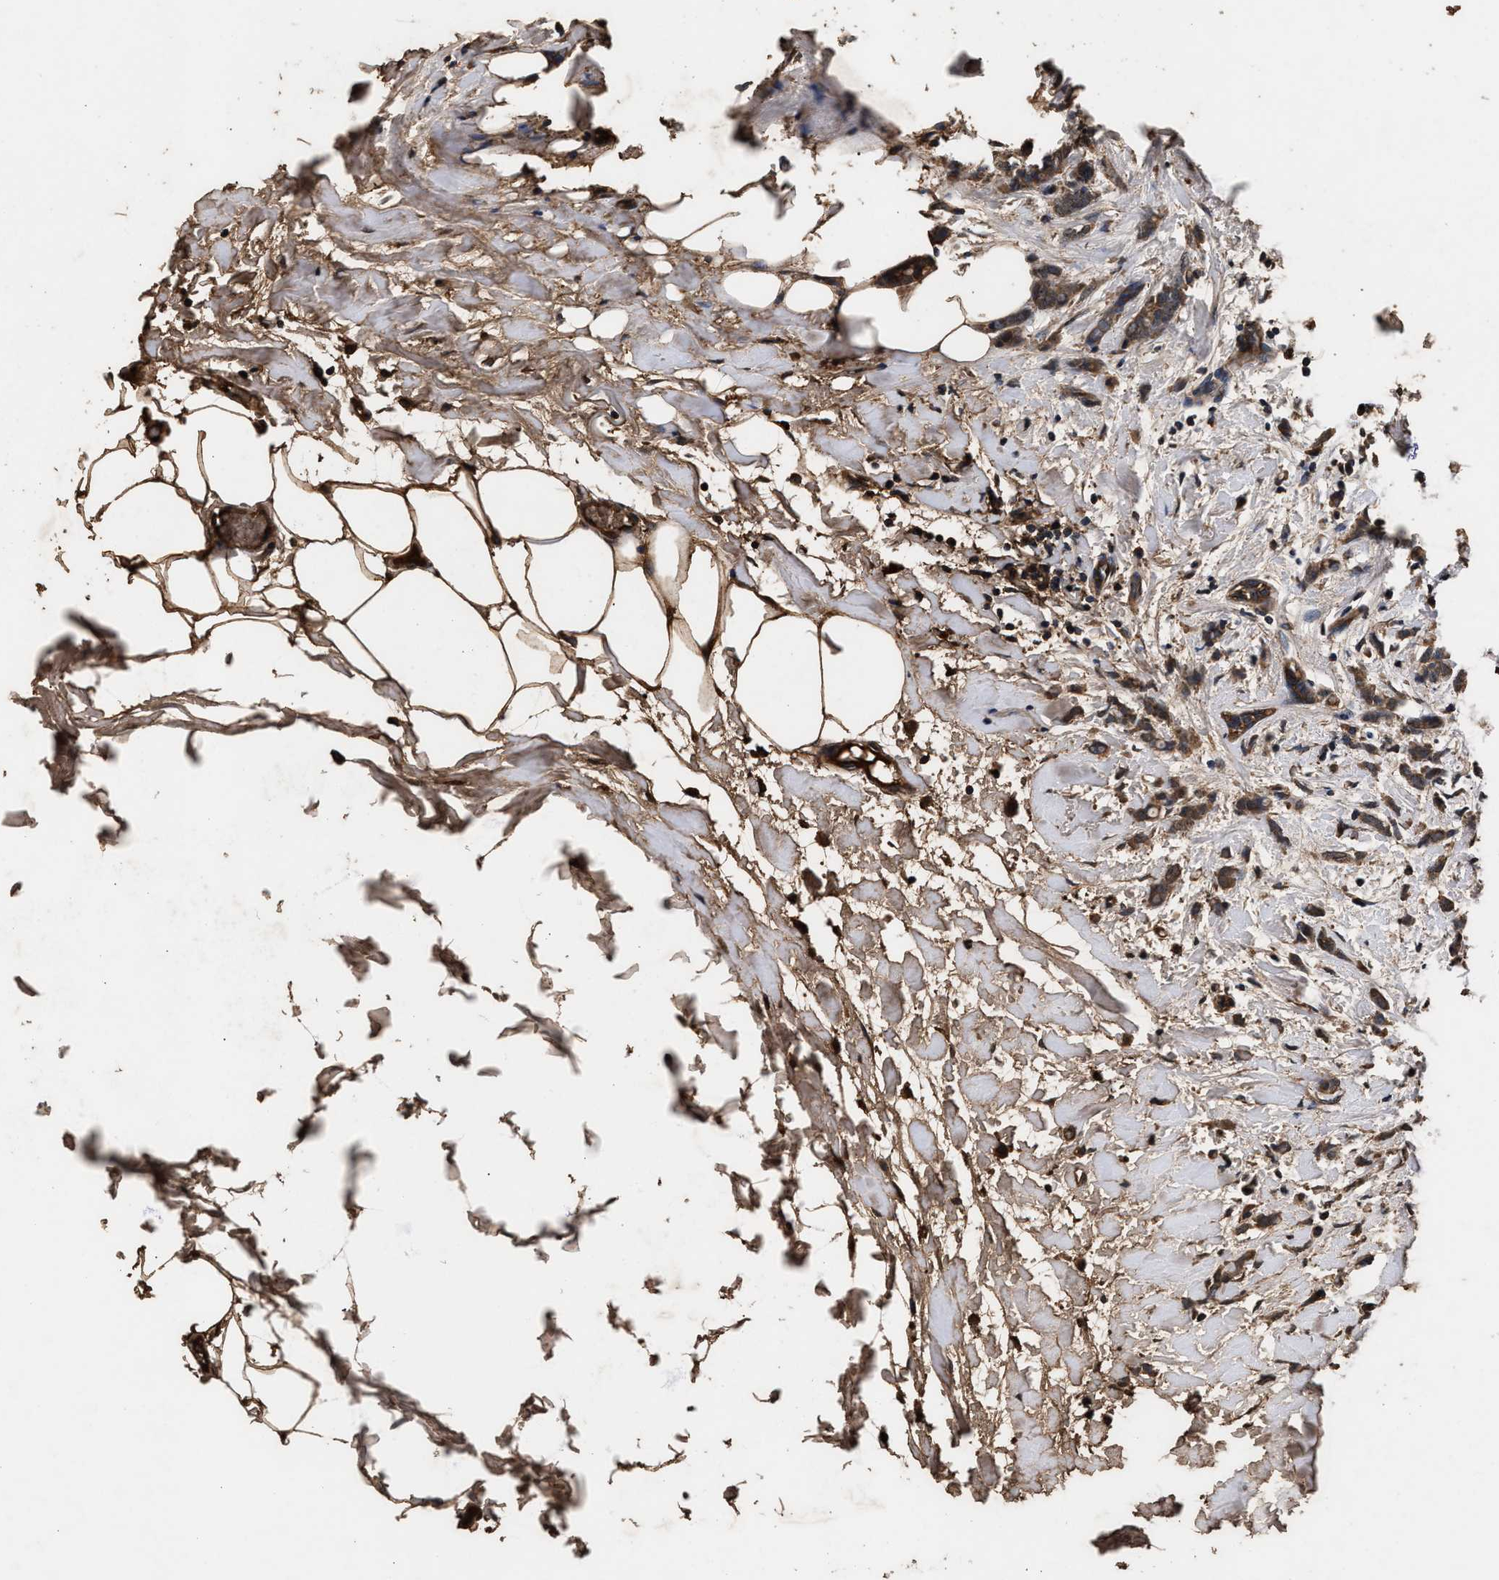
{"staining": {"intensity": "strong", "quantity": ">75%", "location": "cytoplasmic/membranous"}, "tissue": "breast cancer", "cell_type": "Tumor cells", "image_type": "cancer", "snomed": [{"axis": "morphology", "description": "Lobular carcinoma, in situ"}, {"axis": "morphology", "description": "Lobular carcinoma"}, {"axis": "topography", "description": "Breast"}], "caption": "Brown immunohistochemical staining in human breast cancer (lobular carcinoma) demonstrates strong cytoplasmic/membranous staining in approximately >75% of tumor cells. Nuclei are stained in blue.", "gene": "KYAT1", "patient": {"sex": "female", "age": 41}}